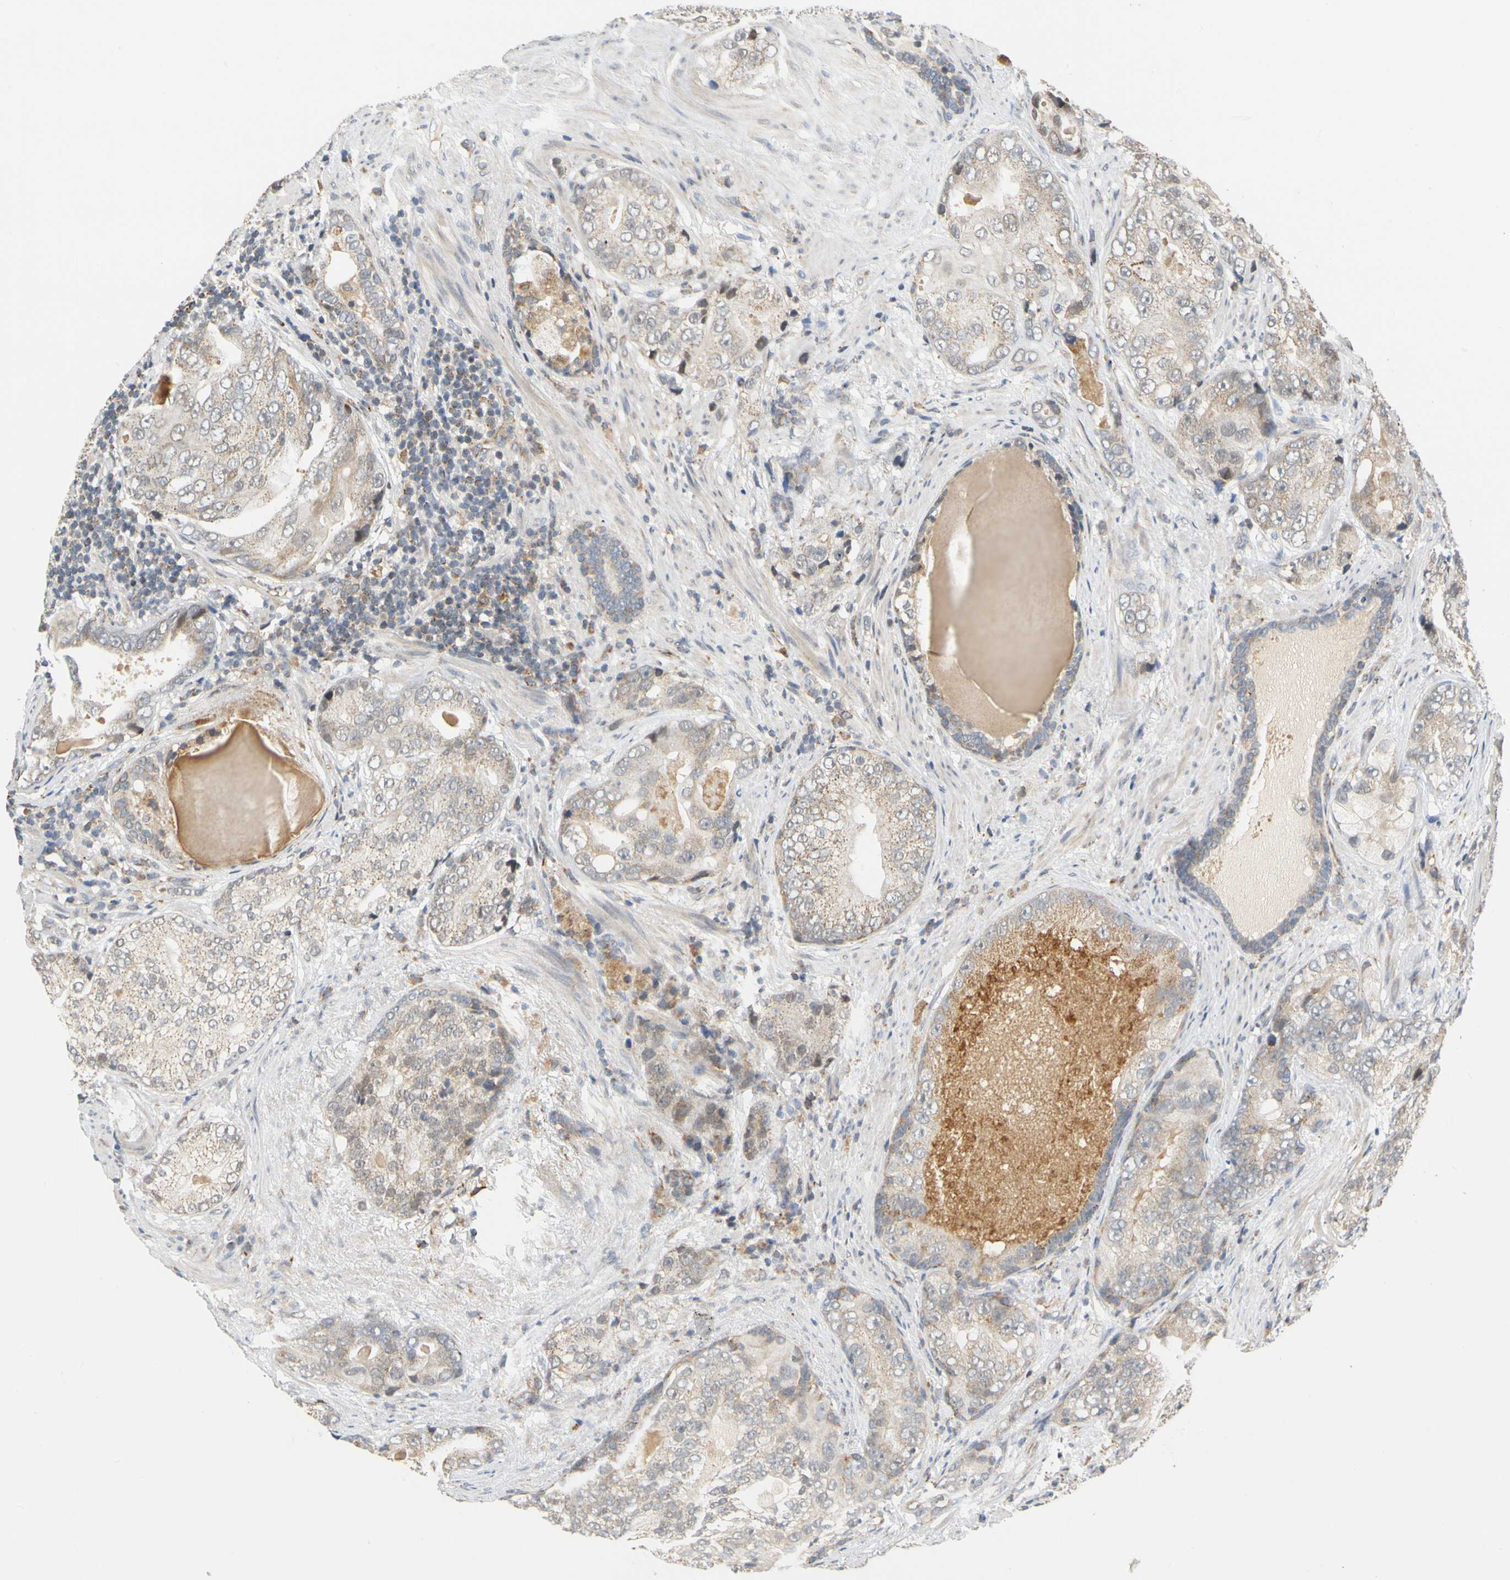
{"staining": {"intensity": "weak", "quantity": "<25%", "location": "cytoplasmic/membranous"}, "tissue": "prostate cancer", "cell_type": "Tumor cells", "image_type": "cancer", "snomed": [{"axis": "morphology", "description": "Adenocarcinoma, High grade"}, {"axis": "topography", "description": "Prostate"}], "caption": "Histopathology image shows no protein staining in tumor cells of high-grade adenocarcinoma (prostate) tissue. The staining was performed using DAB to visualize the protein expression in brown, while the nuclei were stained in blue with hematoxylin (Magnification: 20x).", "gene": "SFXN3", "patient": {"sex": "male", "age": 66}}